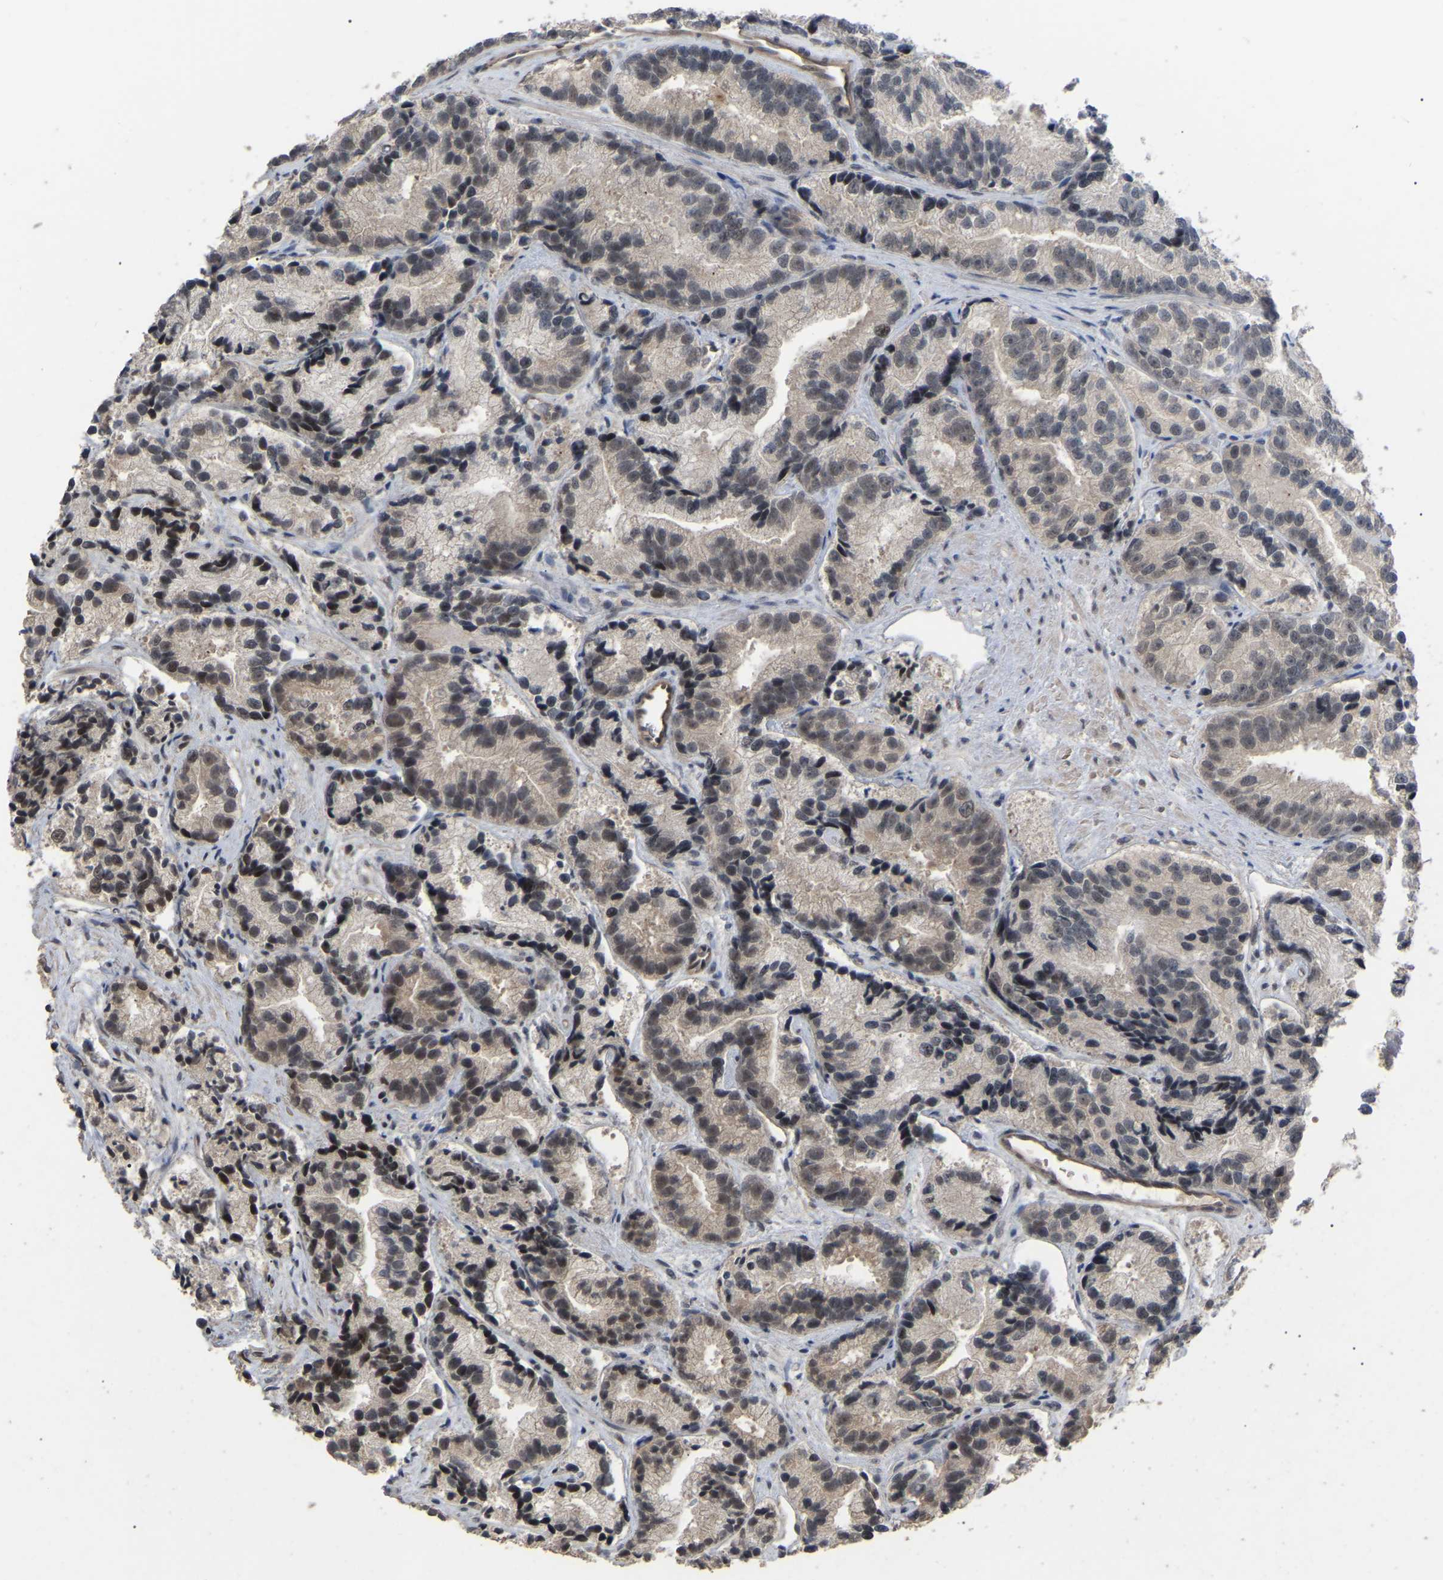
{"staining": {"intensity": "weak", "quantity": "25%-75%", "location": "cytoplasmic/membranous,nuclear"}, "tissue": "prostate cancer", "cell_type": "Tumor cells", "image_type": "cancer", "snomed": [{"axis": "morphology", "description": "Adenocarcinoma, Low grade"}, {"axis": "topography", "description": "Prostate"}], "caption": "Tumor cells display low levels of weak cytoplasmic/membranous and nuclear staining in approximately 25%-75% of cells in human prostate low-grade adenocarcinoma.", "gene": "JAZF1", "patient": {"sex": "male", "age": 89}}